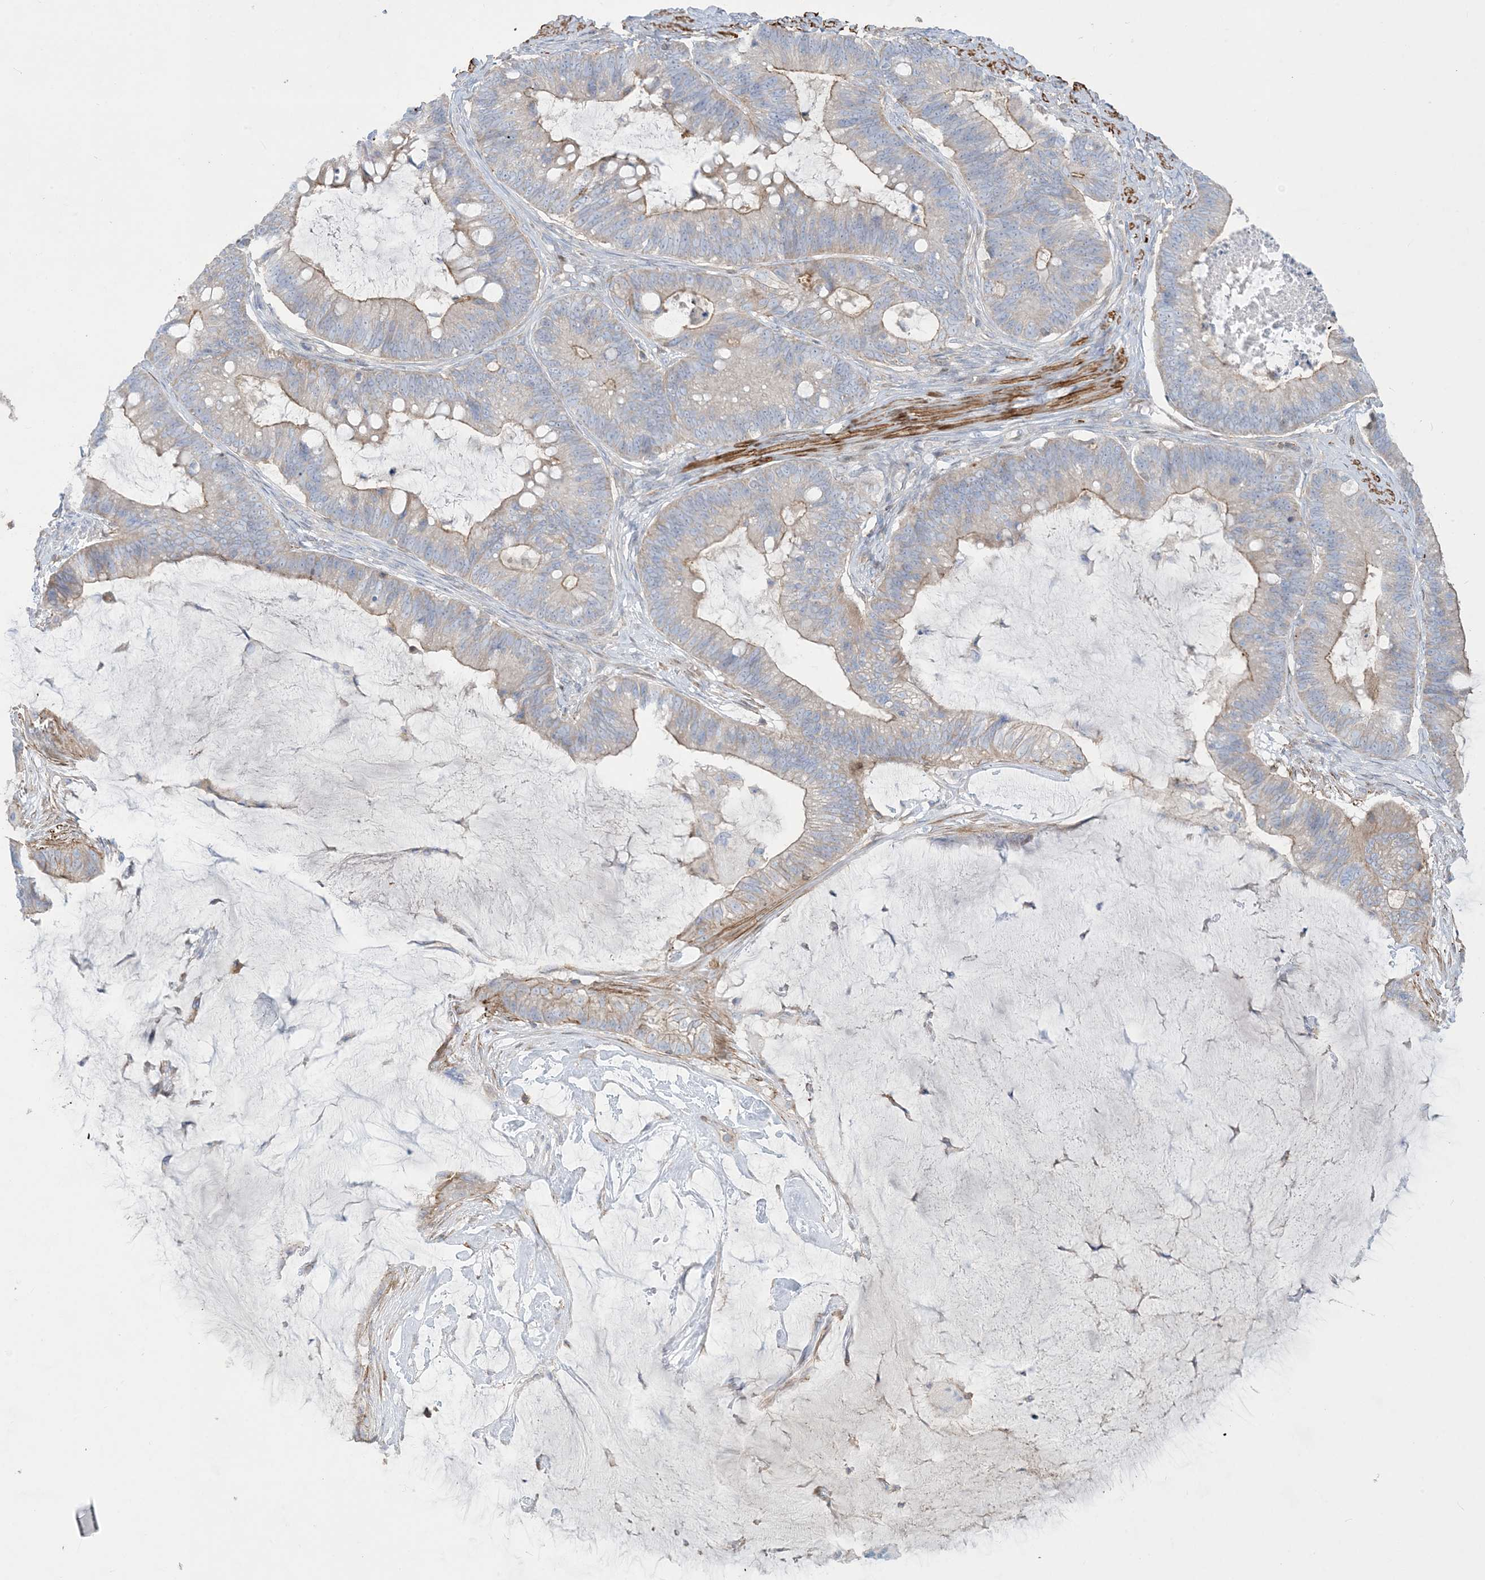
{"staining": {"intensity": "weak", "quantity": "<25%", "location": "cytoplasmic/membranous"}, "tissue": "ovarian cancer", "cell_type": "Tumor cells", "image_type": "cancer", "snomed": [{"axis": "morphology", "description": "Cystadenocarcinoma, mucinous, NOS"}, {"axis": "topography", "description": "Ovary"}], "caption": "Tumor cells show no significant protein positivity in ovarian mucinous cystadenocarcinoma. (Brightfield microscopy of DAB (3,3'-diaminobenzidine) immunohistochemistry (IHC) at high magnification).", "gene": "GTF3C2", "patient": {"sex": "female", "age": 61}}